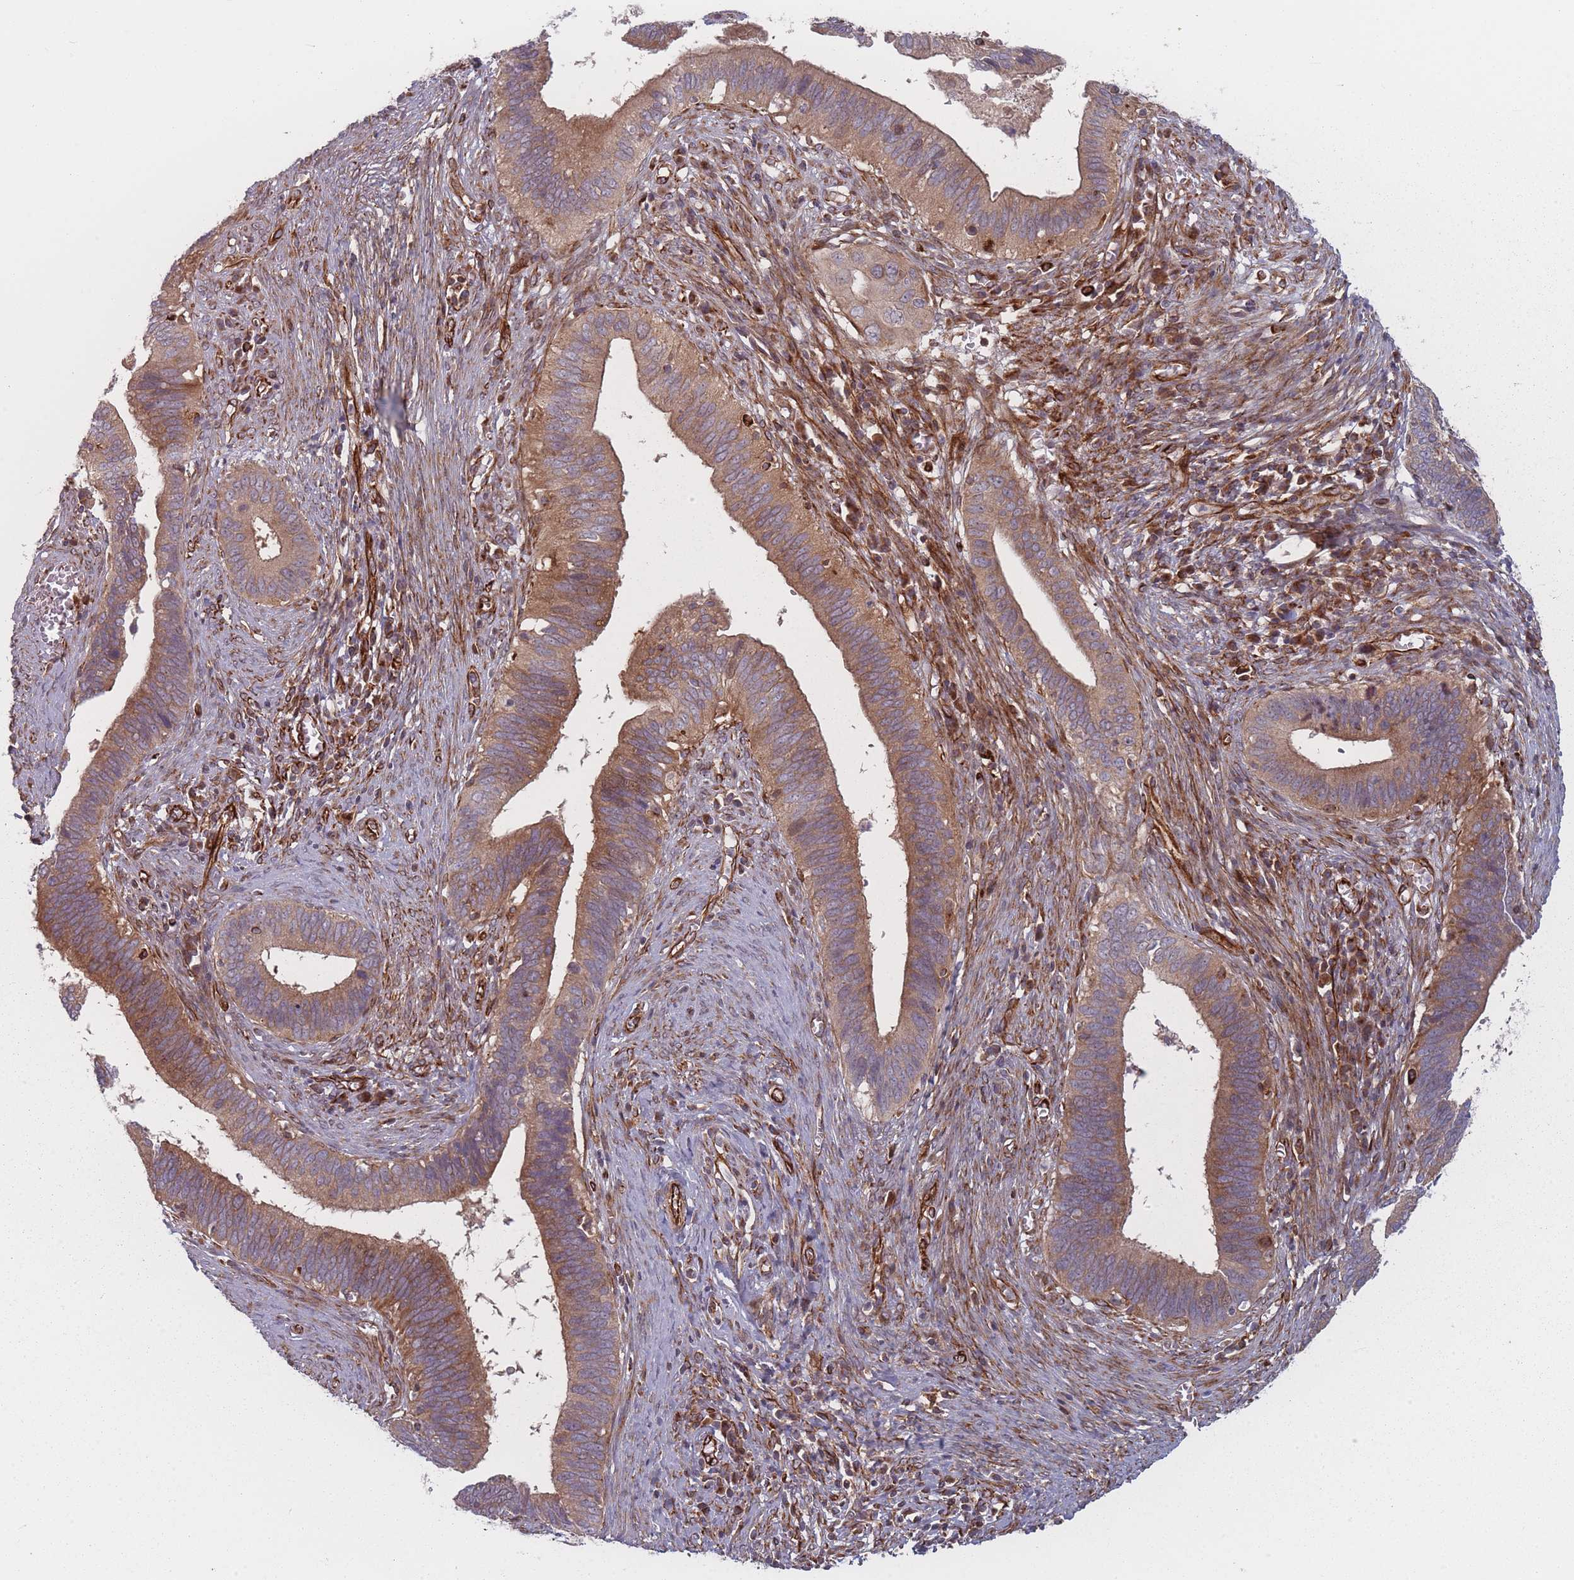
{"staining": {"intensity": "moderate", "quantity": ">75%", "location": "cytoplasmic/membranous"}, "tissue": "cervical cancer", "cell_type": "Tumor cells", "image_type": "cancer", "snomed": [{"axis": "morphology", "description": "Adenocarcinoma, NOS"}, {"axis": "topography", "description": "Cervix"}], "caption": "This is a micrograph of immunohistochemistry staining of adenocarcinoma (cervical), which shows moderate expression in the cytoplasmic/membranous of tumor cells.", "gene": "EEF1AKMT2", "patient": {"sex": "female", "age": 42}}